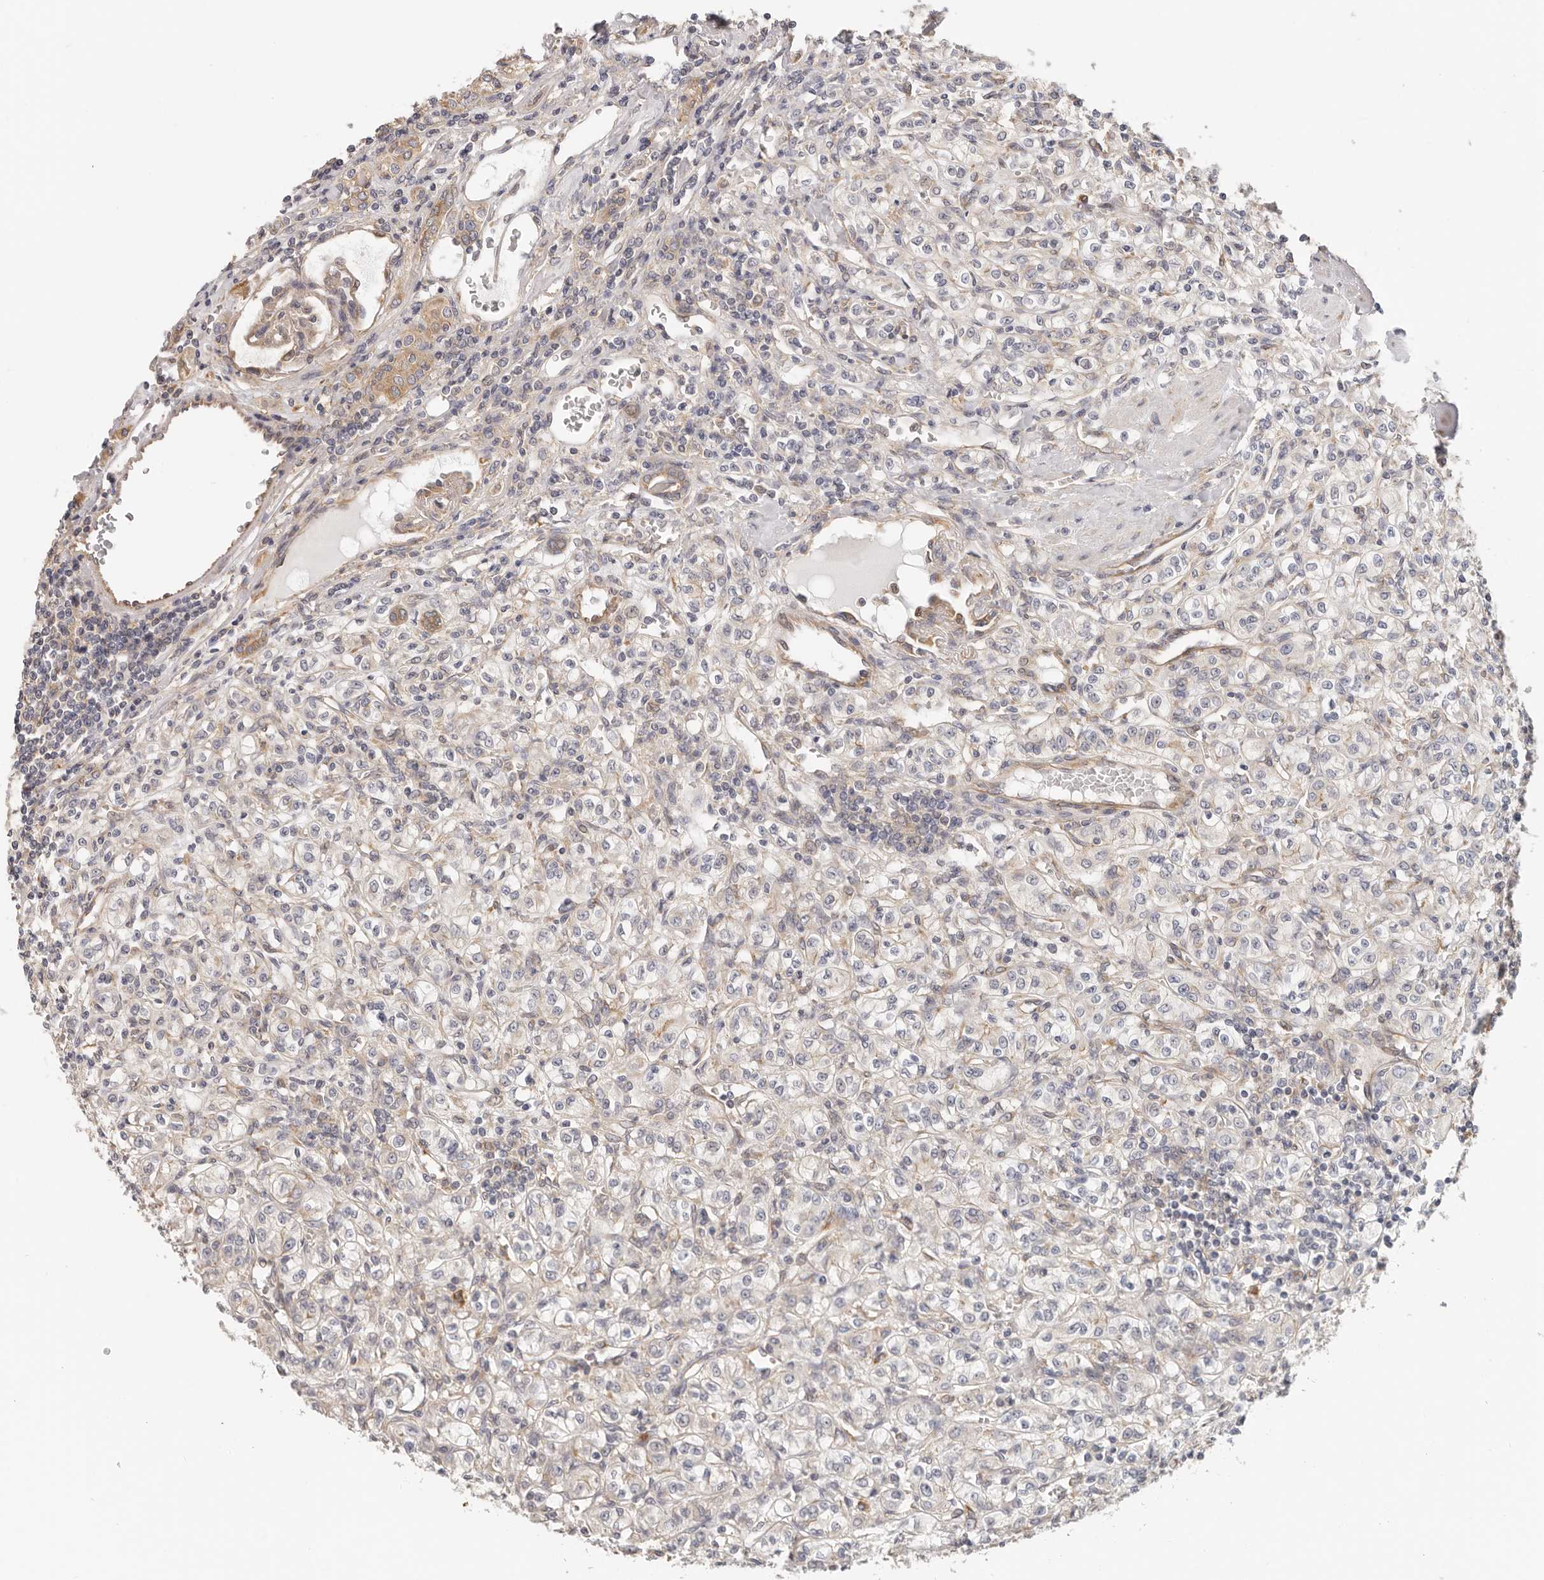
{"staining": {"intensity": "negative", "quantity": "none", "location": "none"}, "tissue": "renal cancer", "cell_type": "Tumor cells", "image_type": "cancer", "snomed": [{"axis": "morphology", "description": "Adenocarcinoma, NOS"}, {"axis": "topography", "description": "Kidney"}], "caption": "An immunohistochemistry image of adenocarcinoma (renal) is shown. There is no staining in tumor cells of adenocarcinoma (renal).", "gene": "AFDN", "patient": {"sex": "male", "age": 77}}